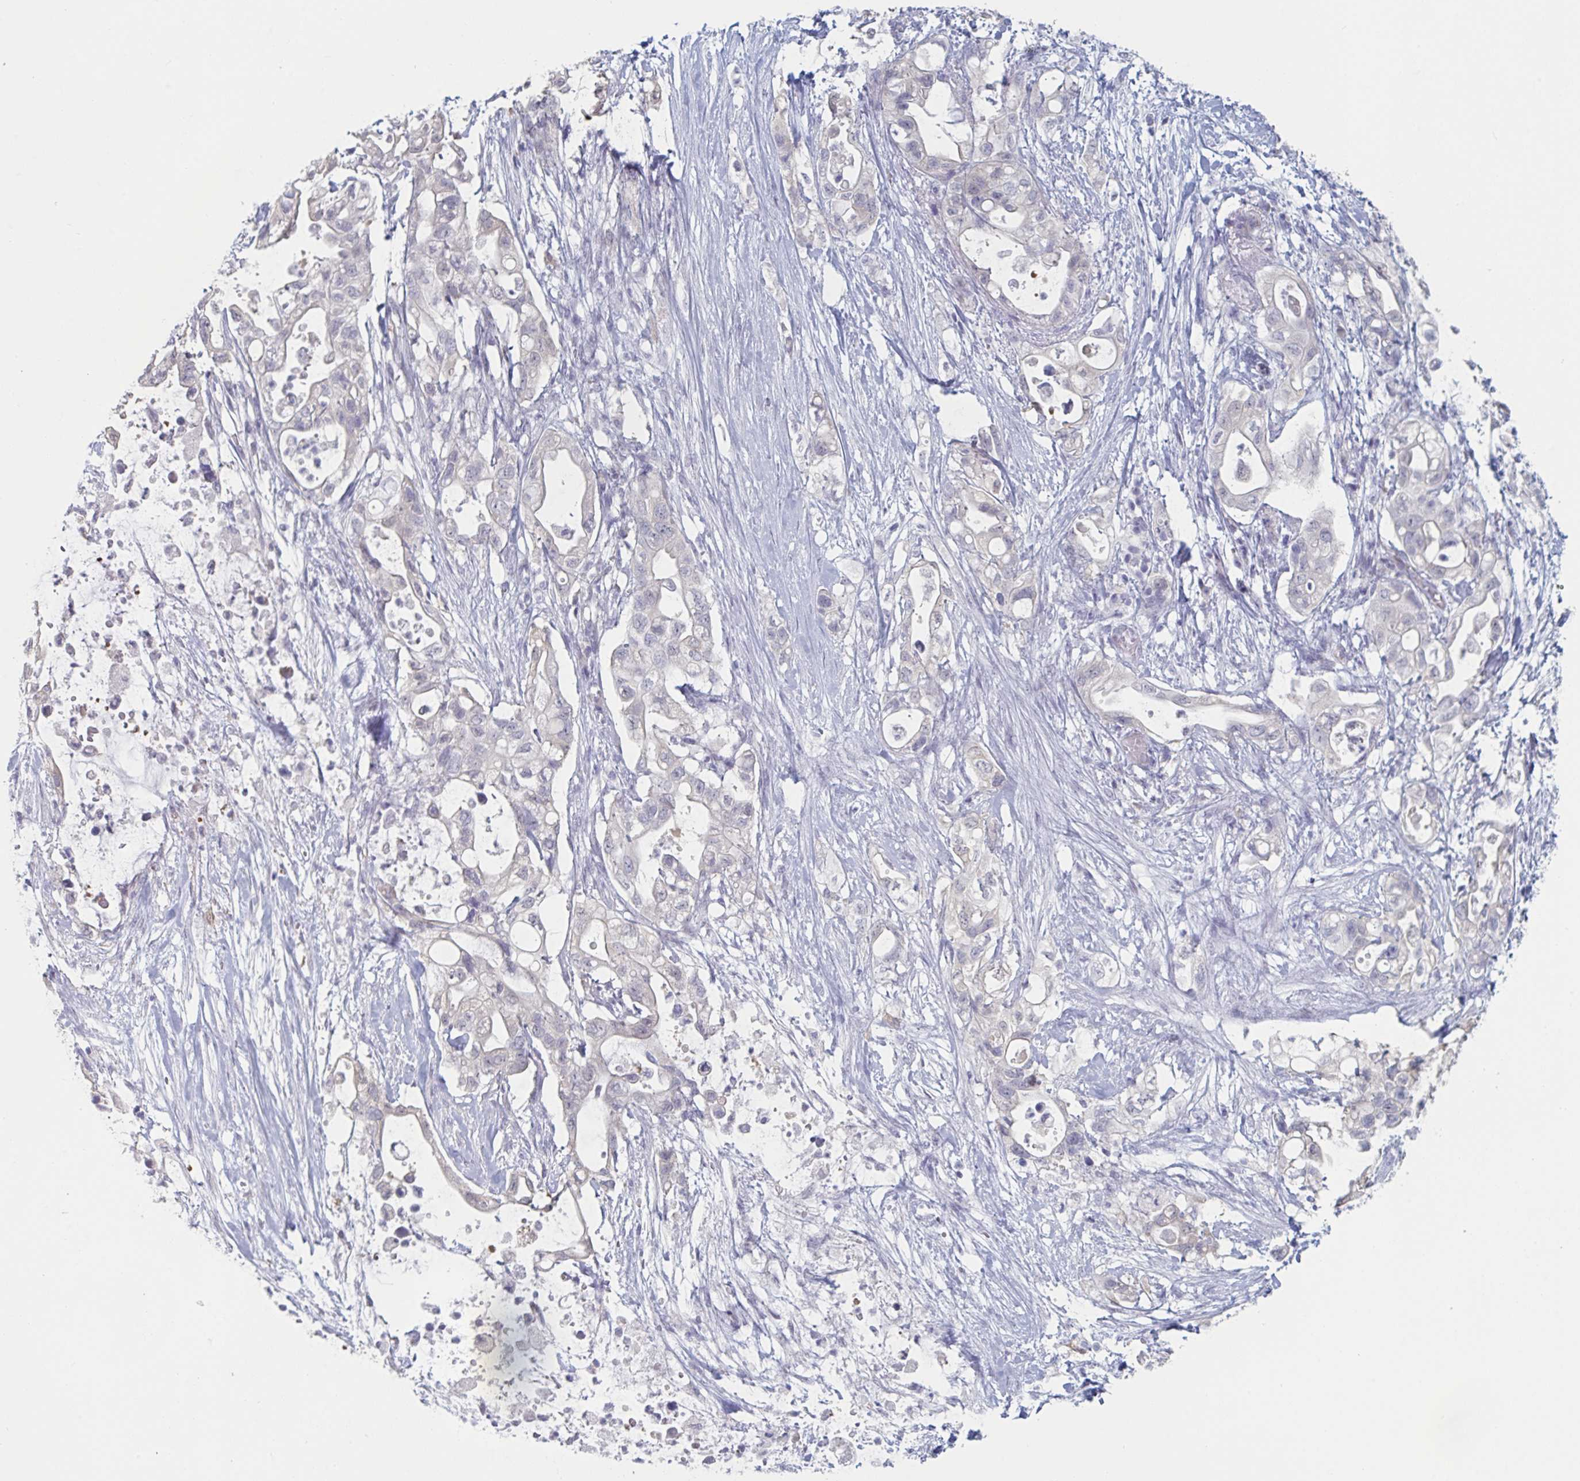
{"staining": {"intensity": "negative", "quantity": "none", "location": "none"}, "tissue": "pancreatic cancer", "cell_type": "Tumor cells", "image_type": "cancer", "snomed": [{"axis": "morphology", "description": "Adenocarcinoma, NOS"}, {"axis": "topography", "description": "Pancreas"}], "caption": "Protein analysis of pancreatic cancer exhibits no significant expression in tumor cells. (DAB immunohistochemistry (IHC) with hematoxylin counter stain).", "gene": "FOXA1", "patient": {"sex": "female", "age": 72}}